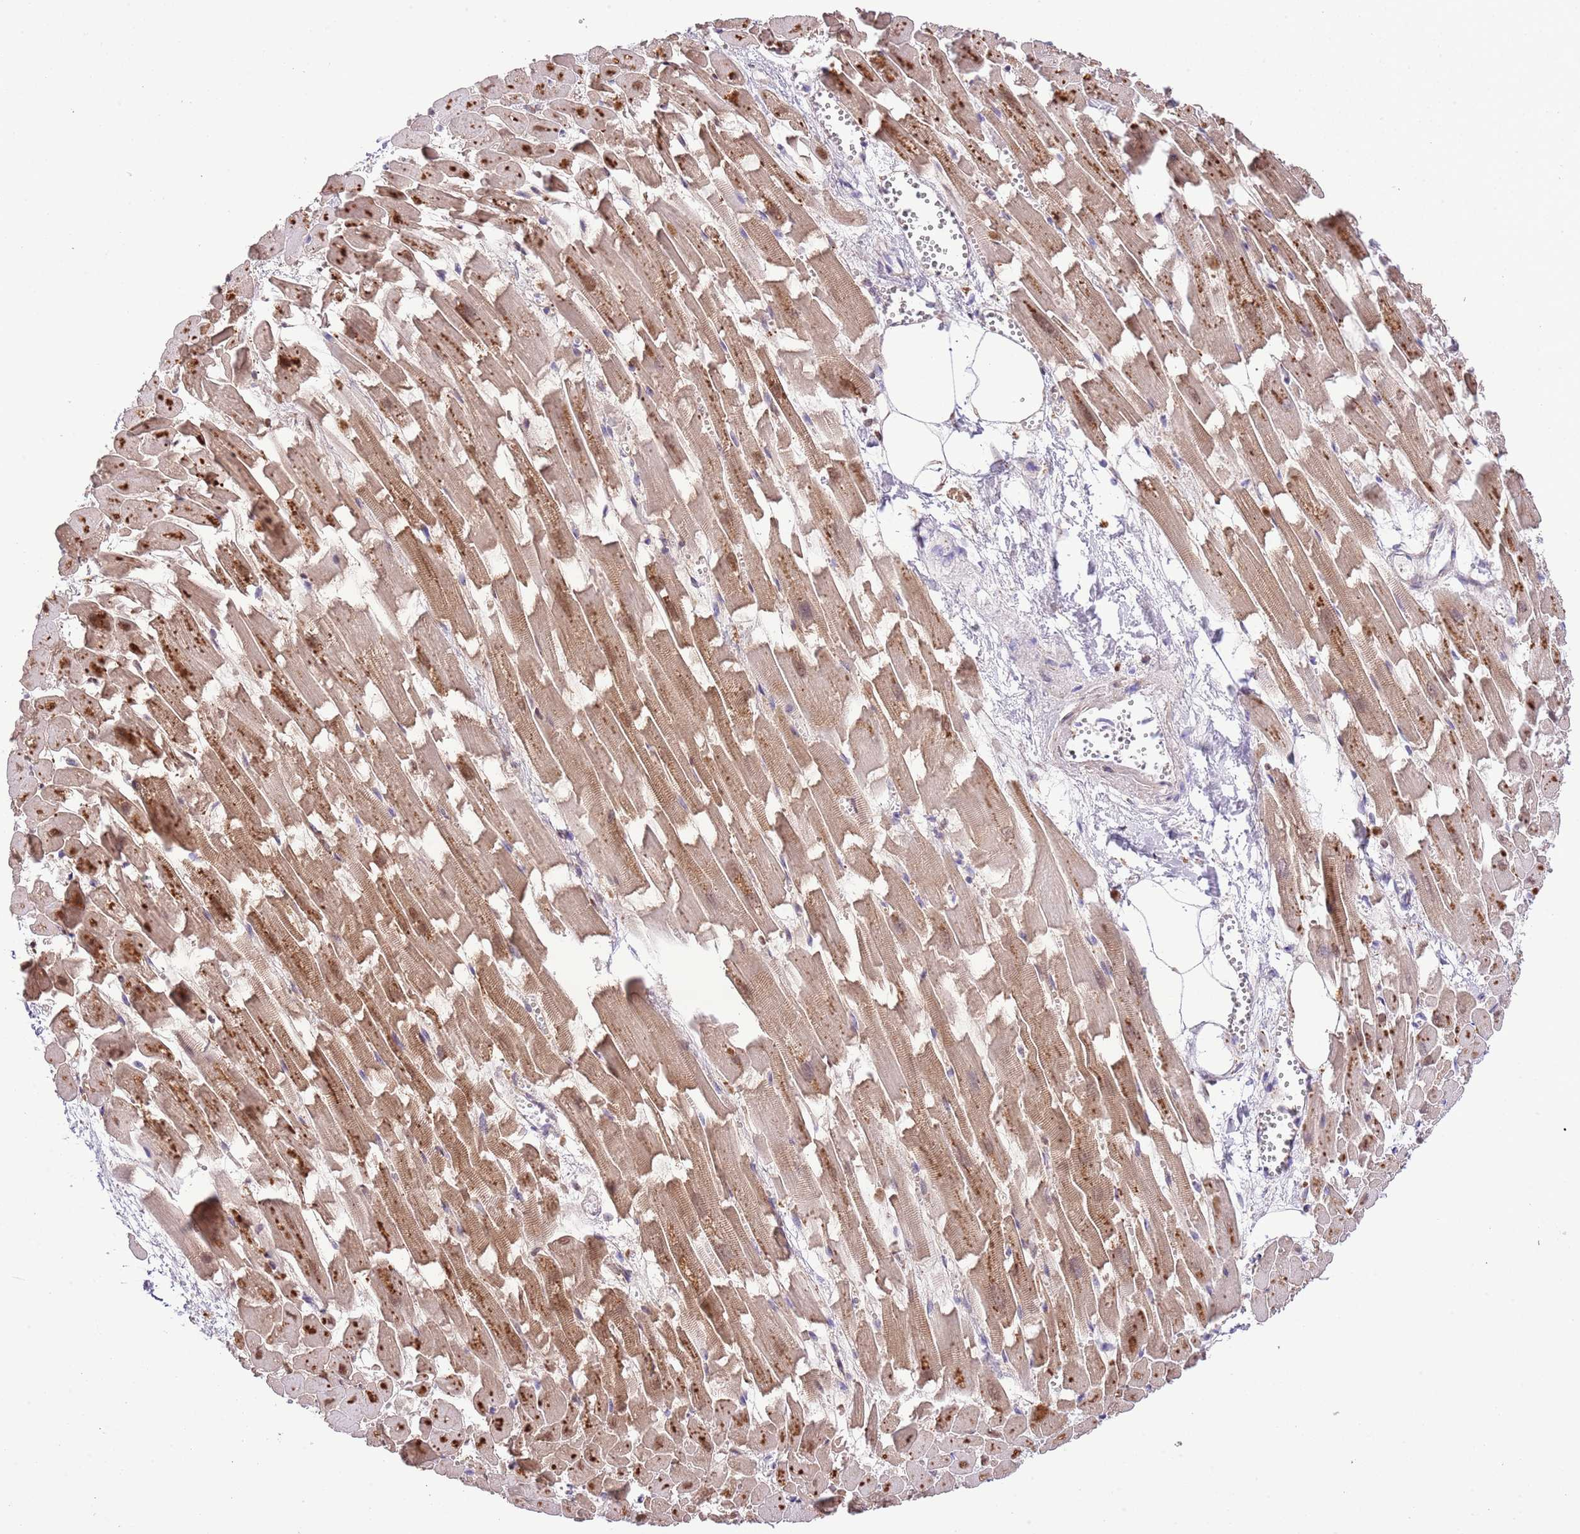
{"staining": {"intensity": "moderate", "quantity": "25%-75%", "location": "cytoplasmic/membranous"}, "tissue": "heart muscle", "cell_type": "Cardiomyocytes", "image_type": "normal", "snomed": [{"axis": "morphology", "description": "Normal tissue, NOS"}, {"axis": "topography", "description": "Heart"}], "caption": "Benign heart muscle exhibits moderate cytoplasmic/membranous staining in approximately 25%-75% of cardiomyocytes The staining was performed using DAB (3,3'-diaminobenzidine), with brown indicating positive protein expression. Nuclei are stained blue with hematoxylin..", "gene": "MIDN", "patient": {"sex": "female", "age": 64}}